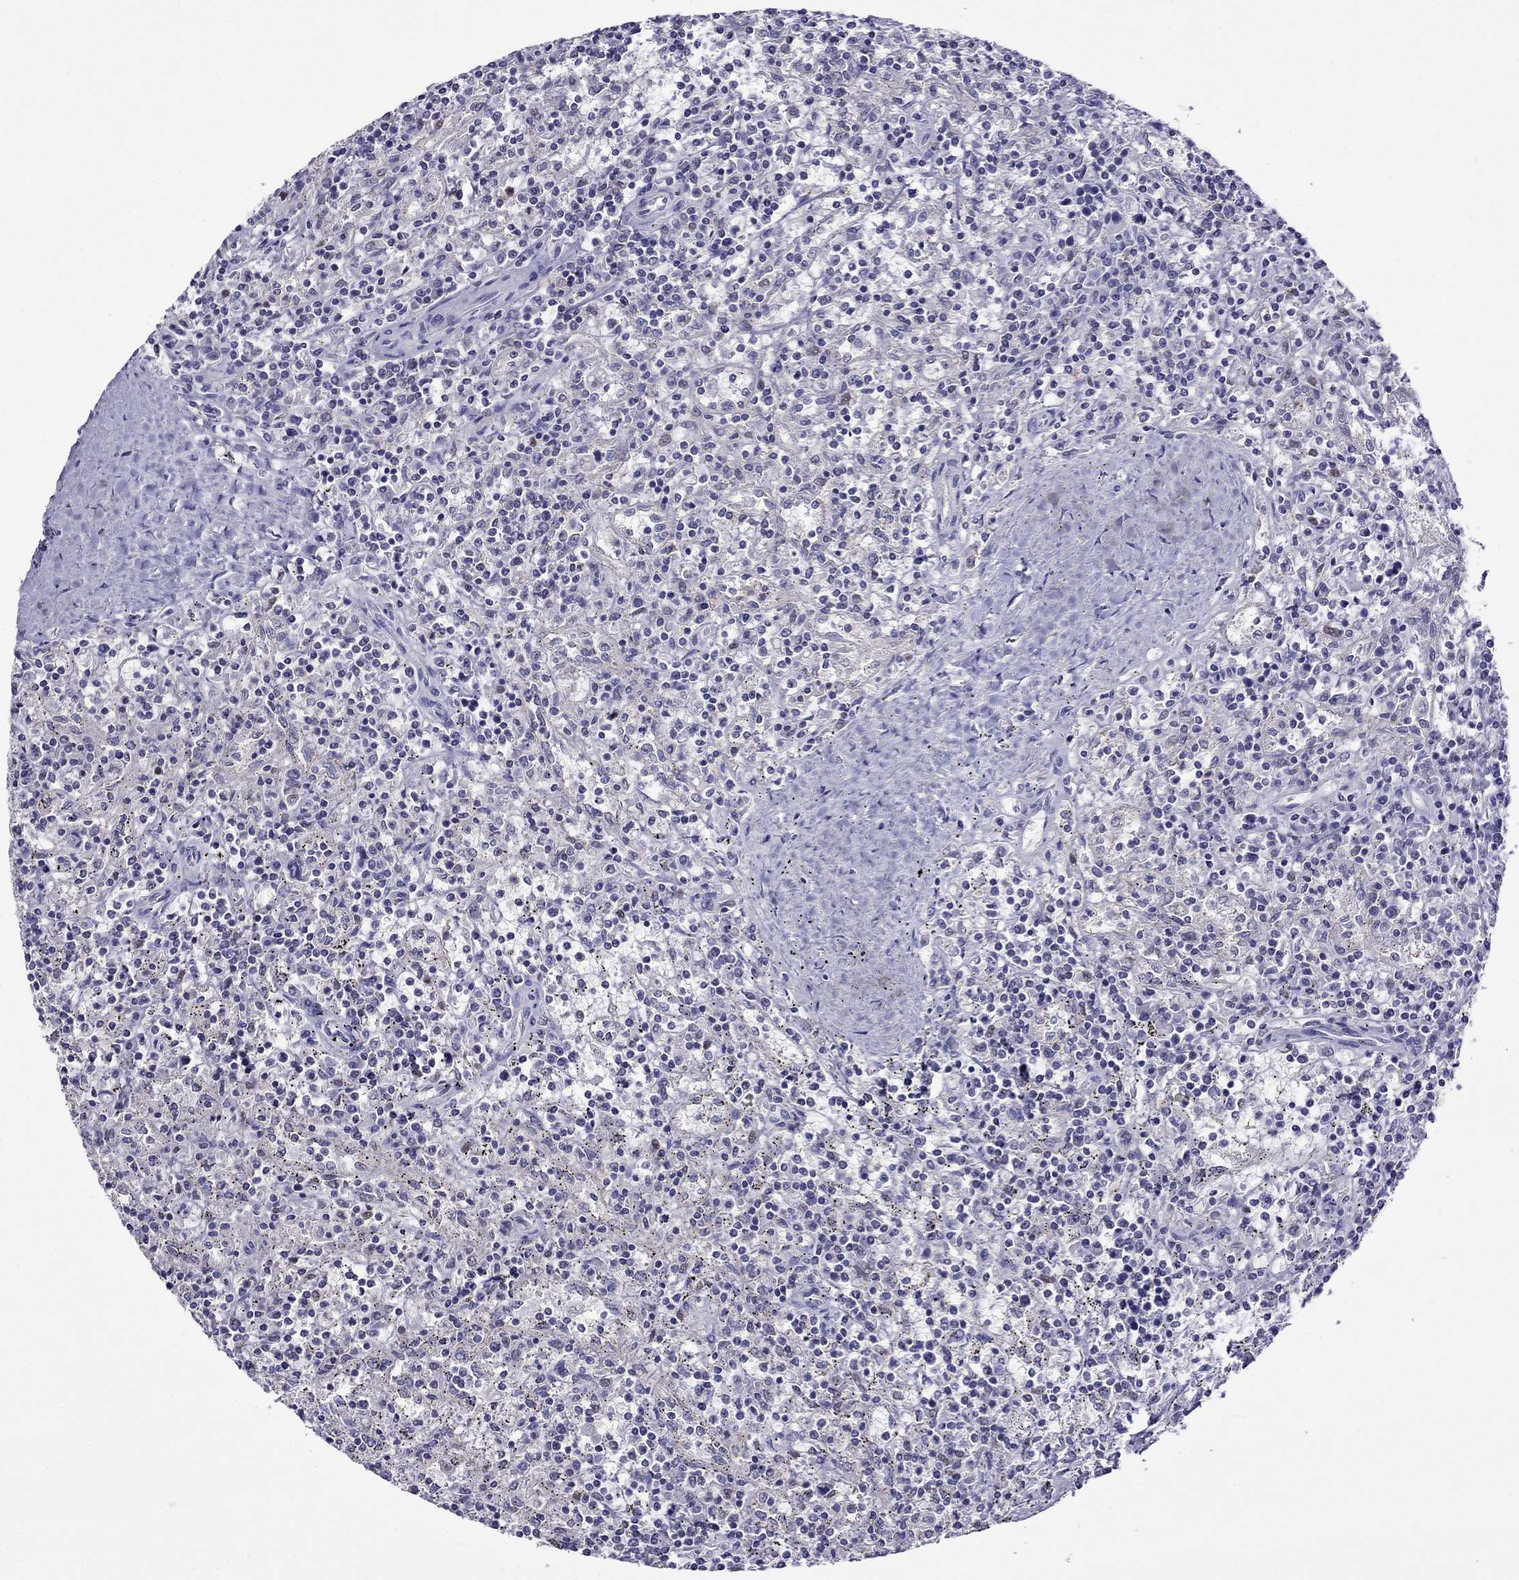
{"staining": {"intensity": "negative", "quantity": "none", "location": "none"}, "tissue": "lymphoma", "cell_type": "Tumor cells", "image_type": "cancer", "snomed": [{"axis": "morphology", "description": "Malignant lymphoma, non-Hodgkin's type, Low grade"}, {"axis": "topography", "description": "Spleen"}], "caption": "Immunohistochemistry of human low-grade malignant lymphoma, non-Hodgkin's type displays no positivity in tumor cells.", "gene": "MPZ", "patient": {"sex": "male", "age": 62}}